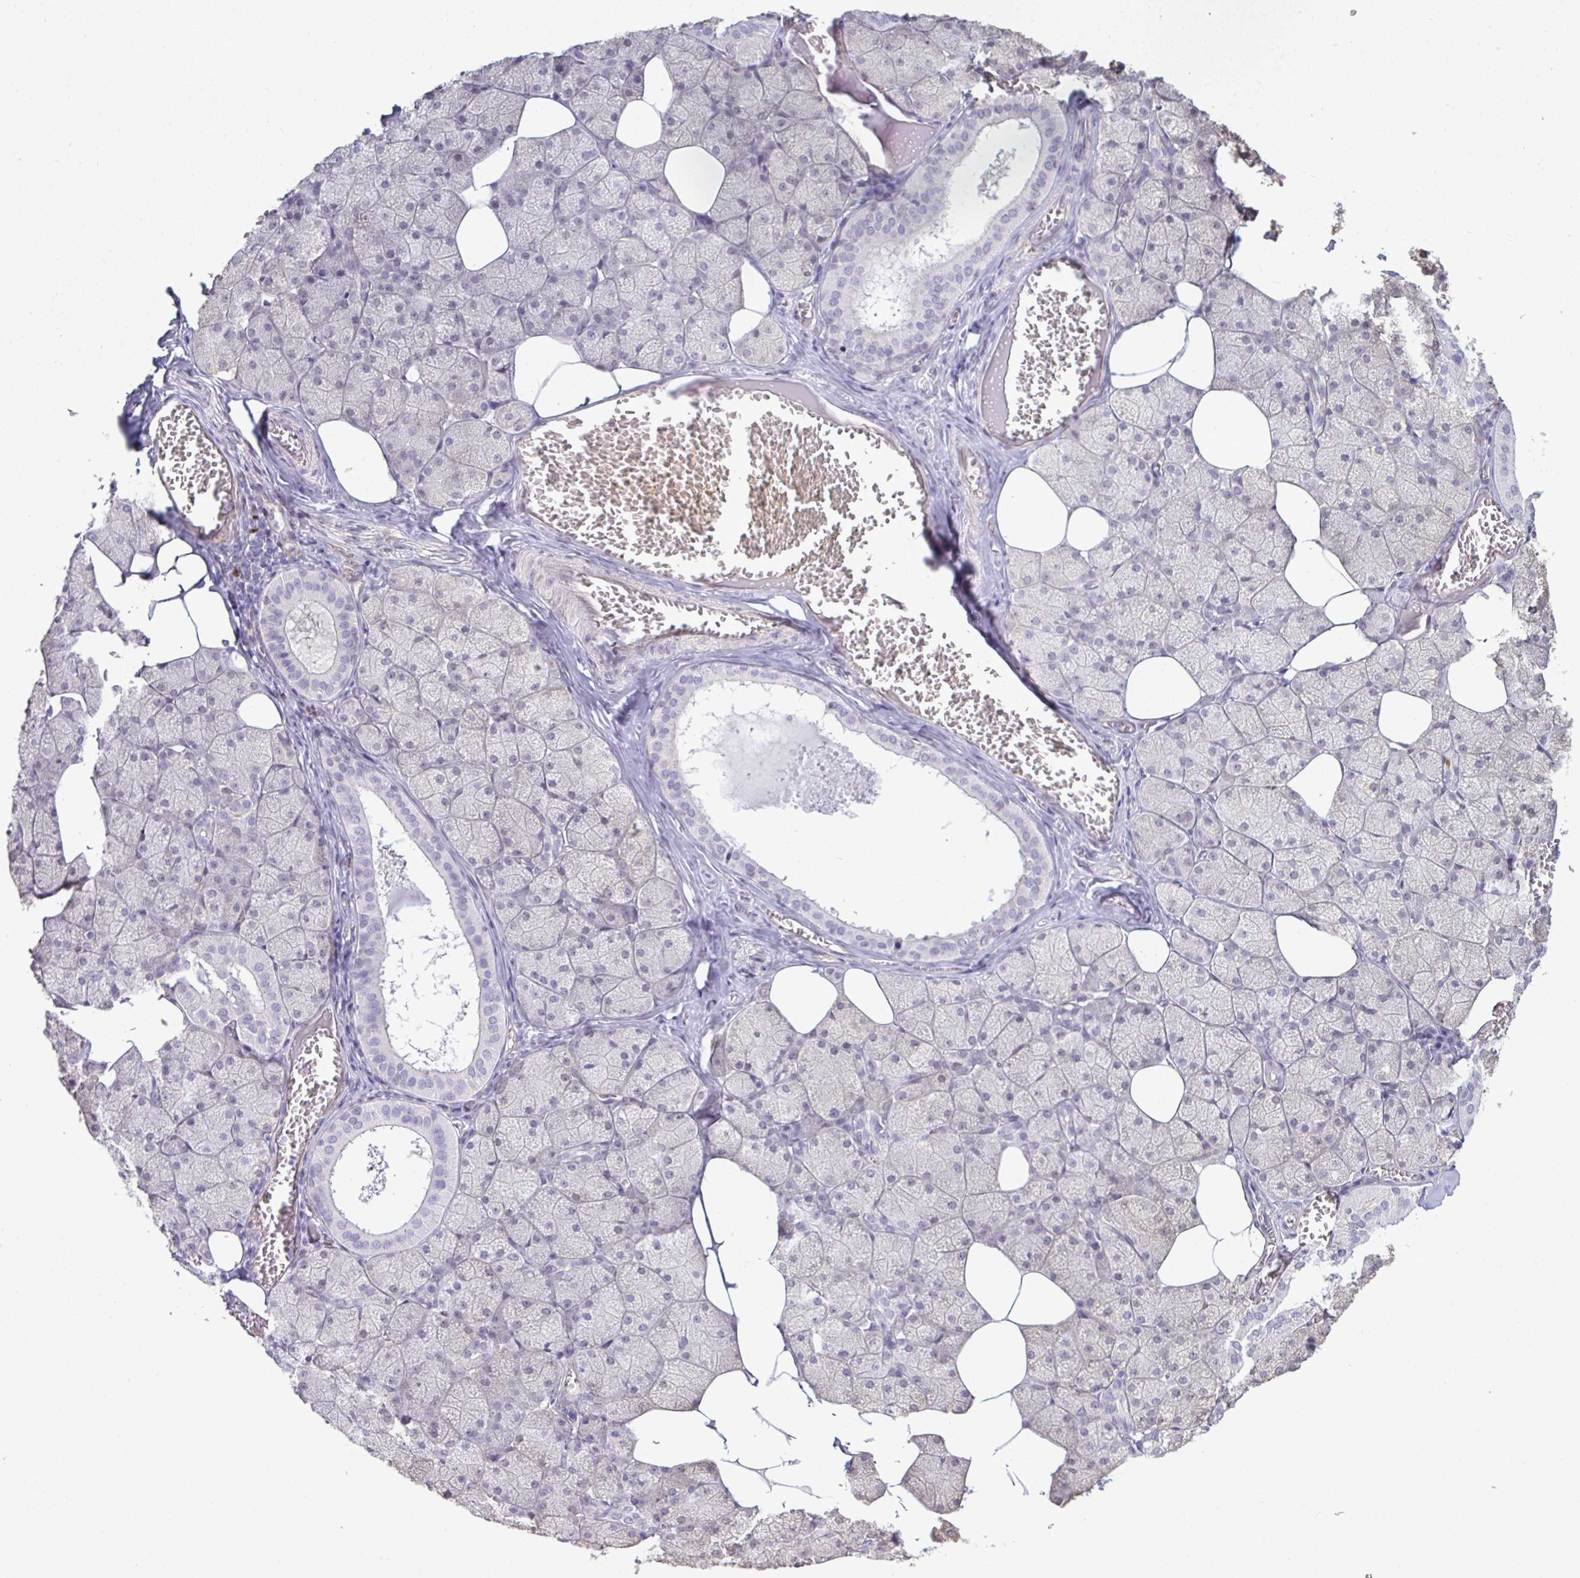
{"staining": {"intensity": "negative", "quantity": "none", "location": "none"}, "tissue": "salivary gland", "cell_type": "Glandular cells", "image_type": "normal", "snomed": [{"axis": "morphology", "description": "Normal tissue, NOS"}, {"axis": "topography", "description": "Salivary gland"}, {"axis": "topography", "description": "Peripheral nerve tissue"}], "caption": "An image of human salivary gland is negative for staining in glandular cells. The staining is performed using DAB brown chromogen with nuclei counter-stained in using hematoxylin.", "gene": "SETD7", "patient": {"sex": "male", "age": 38}}